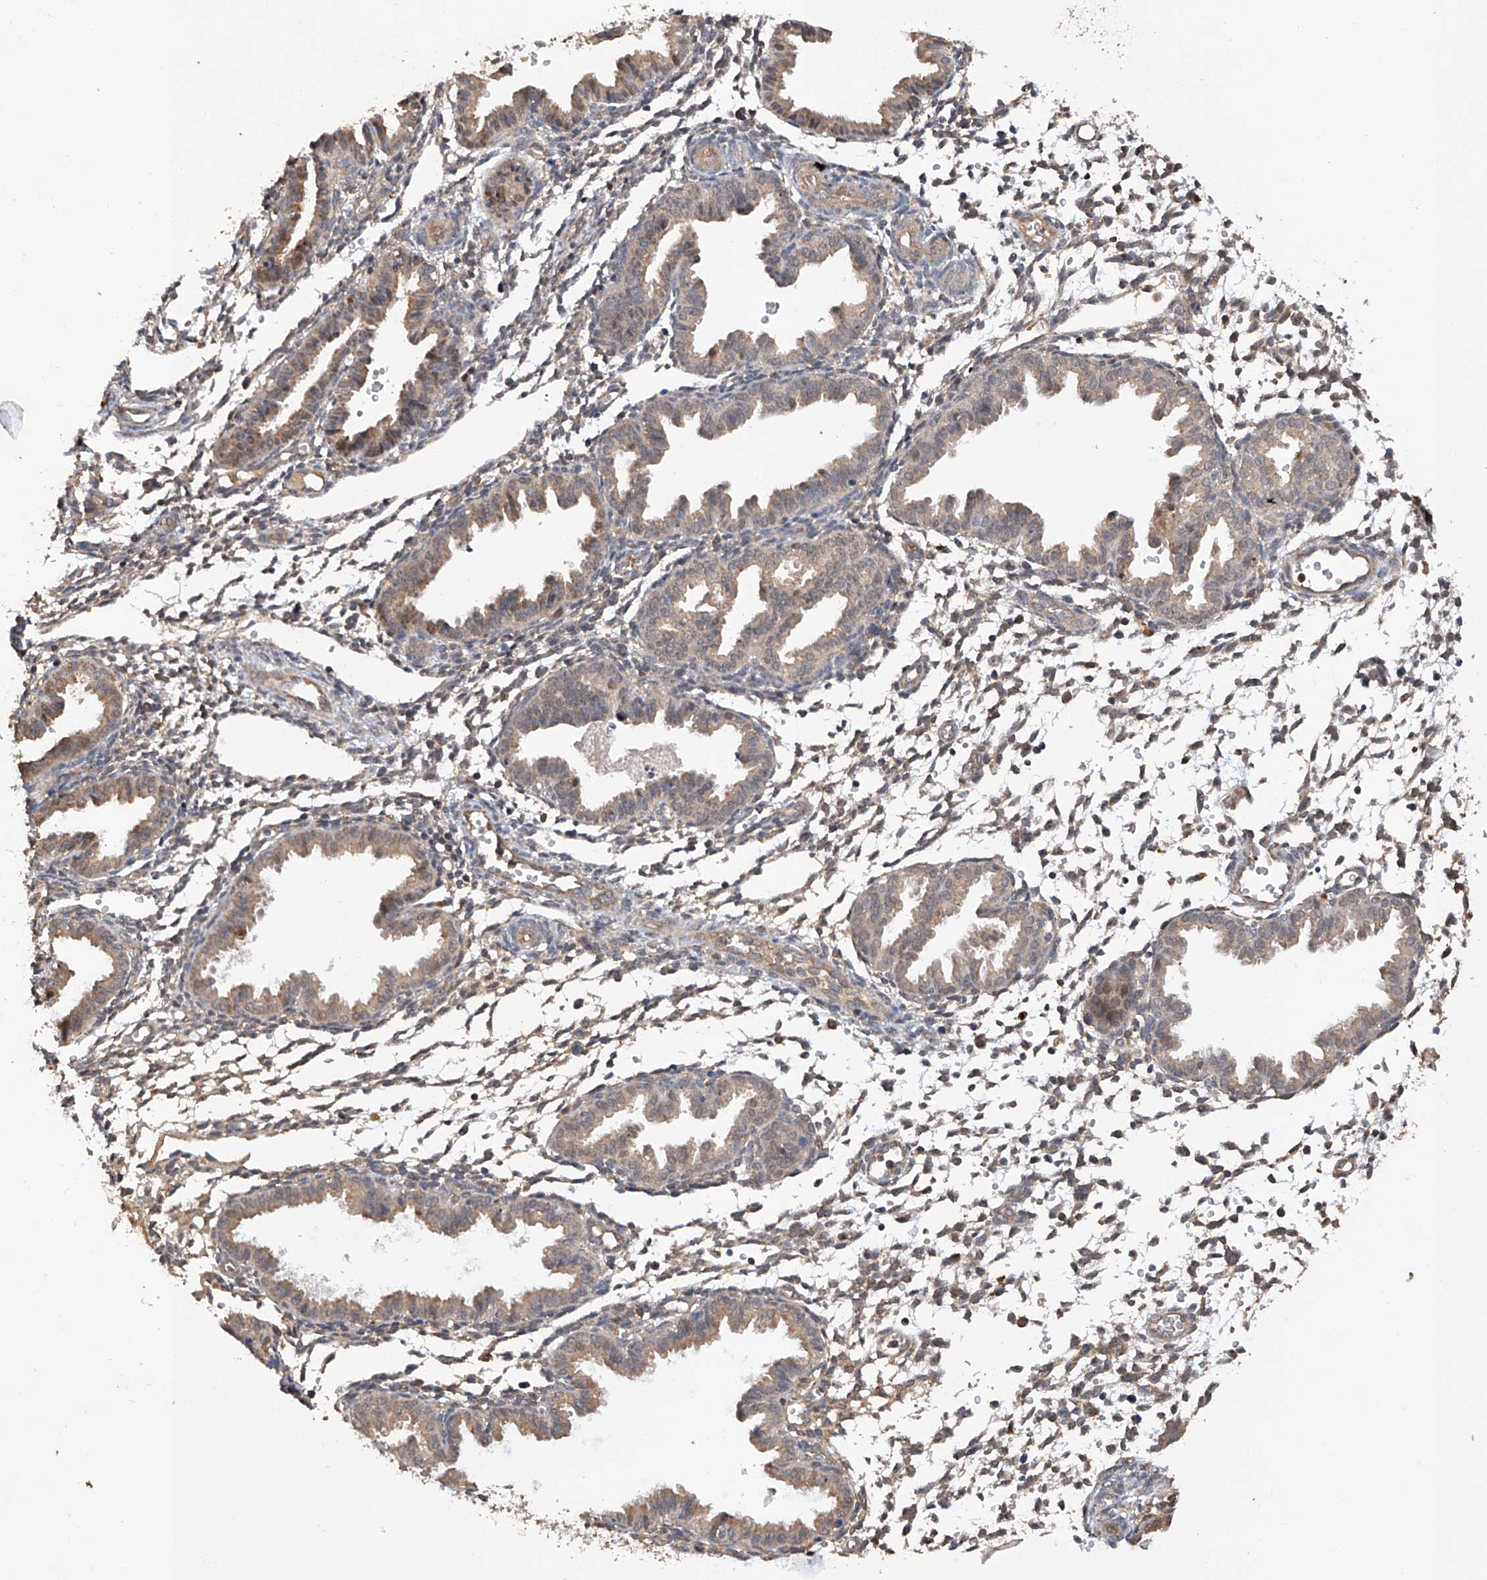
{"staining": {"intensity": "weak", "quantity": ">75%", "location": "cytoplasmic/membranous"}, "tissue": "endometrium", "cell_type": "Cells in endometrial stroma", "image_type": "normal", "snomed": [{"axis": "morphology", "description": "Normal tissue, NOS"}, {"axis": "topography", "description": "Endometrium"}], "caption": "A brown stain labels weak cytoplasmic/membranous staining of a protein in cells in endometrial stroma of normal human endometrium.", "gene": "RILPL2", "patient": {"sex": "female", "age": 33}}